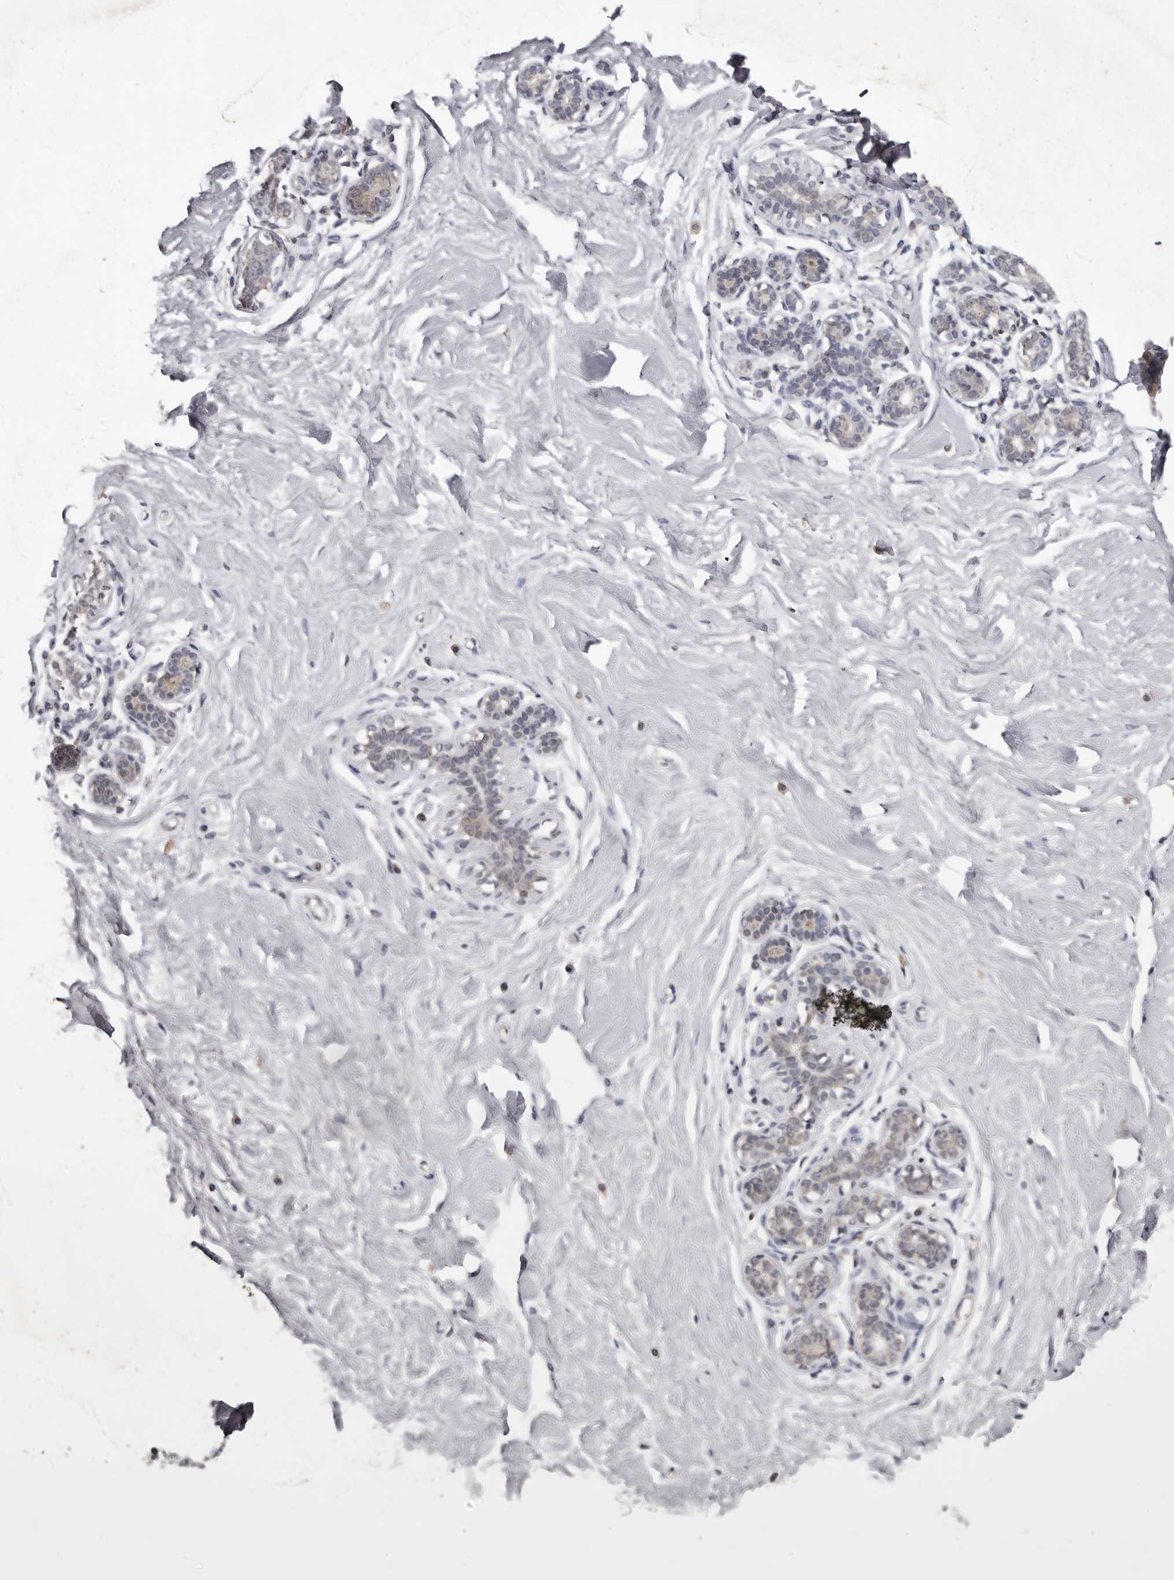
{"staining": {"intensity": "negative", "quantity": "none", "location": "none"}, "tissue": "breast", "cell_type": "Adipocytes", "image_type": "normal", "snomed": [{"axis": "morphology", "description": "Normal tissue, NOS"}, {"axis": "morphology", "description": "Adenoma, NOS"}, {"axis": "topography", "description": "Breast"}], "caption": "DAB (3,3'-diaminobenzidine) immunohistochemical staining of normal human breast shows no significant expression in adipocytes.", "gene": "MOGAT2", "patient": {"sex": "female", "age": 23}}